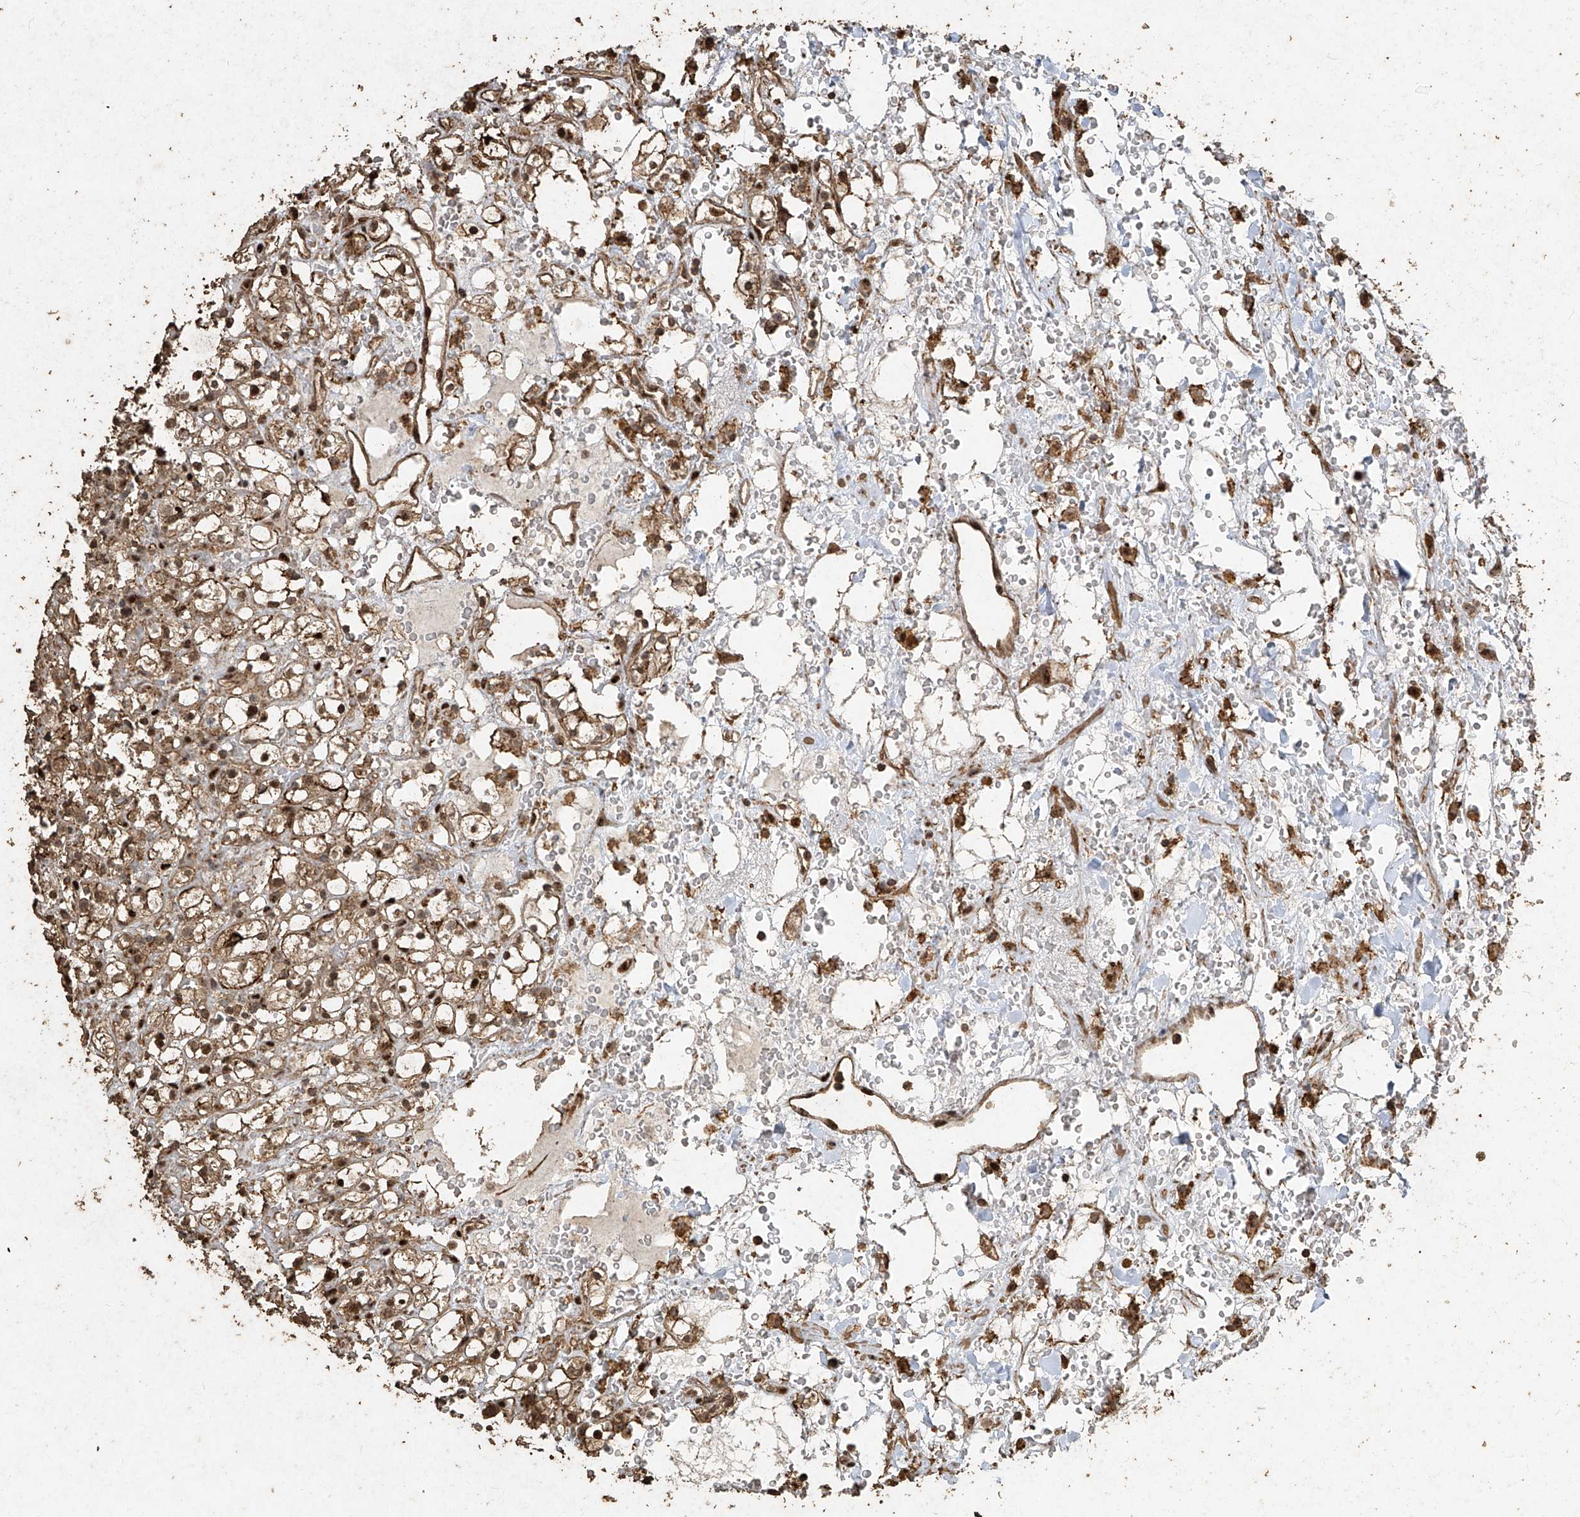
{"staining": {"intensity": "strong", "quantity": "25%-75%", "location": "cytoplasmic/membranous,nuclear"}, "tissue": "renal cancer", "cell_type": "Tumor cells", "image_type": "cancer", "snomed": [{"axis": "morphology", "description": "Adenocarcinoma, NOS"}, {"axis": "topography", "description": "Kidney"}], "caption": "Renal cancer (adenocarcinoma) stained with a protein marker reveals strong staining in tumor cells.", "gene": "ERBB3", "patient": {"sex": "male", "age": 61}}